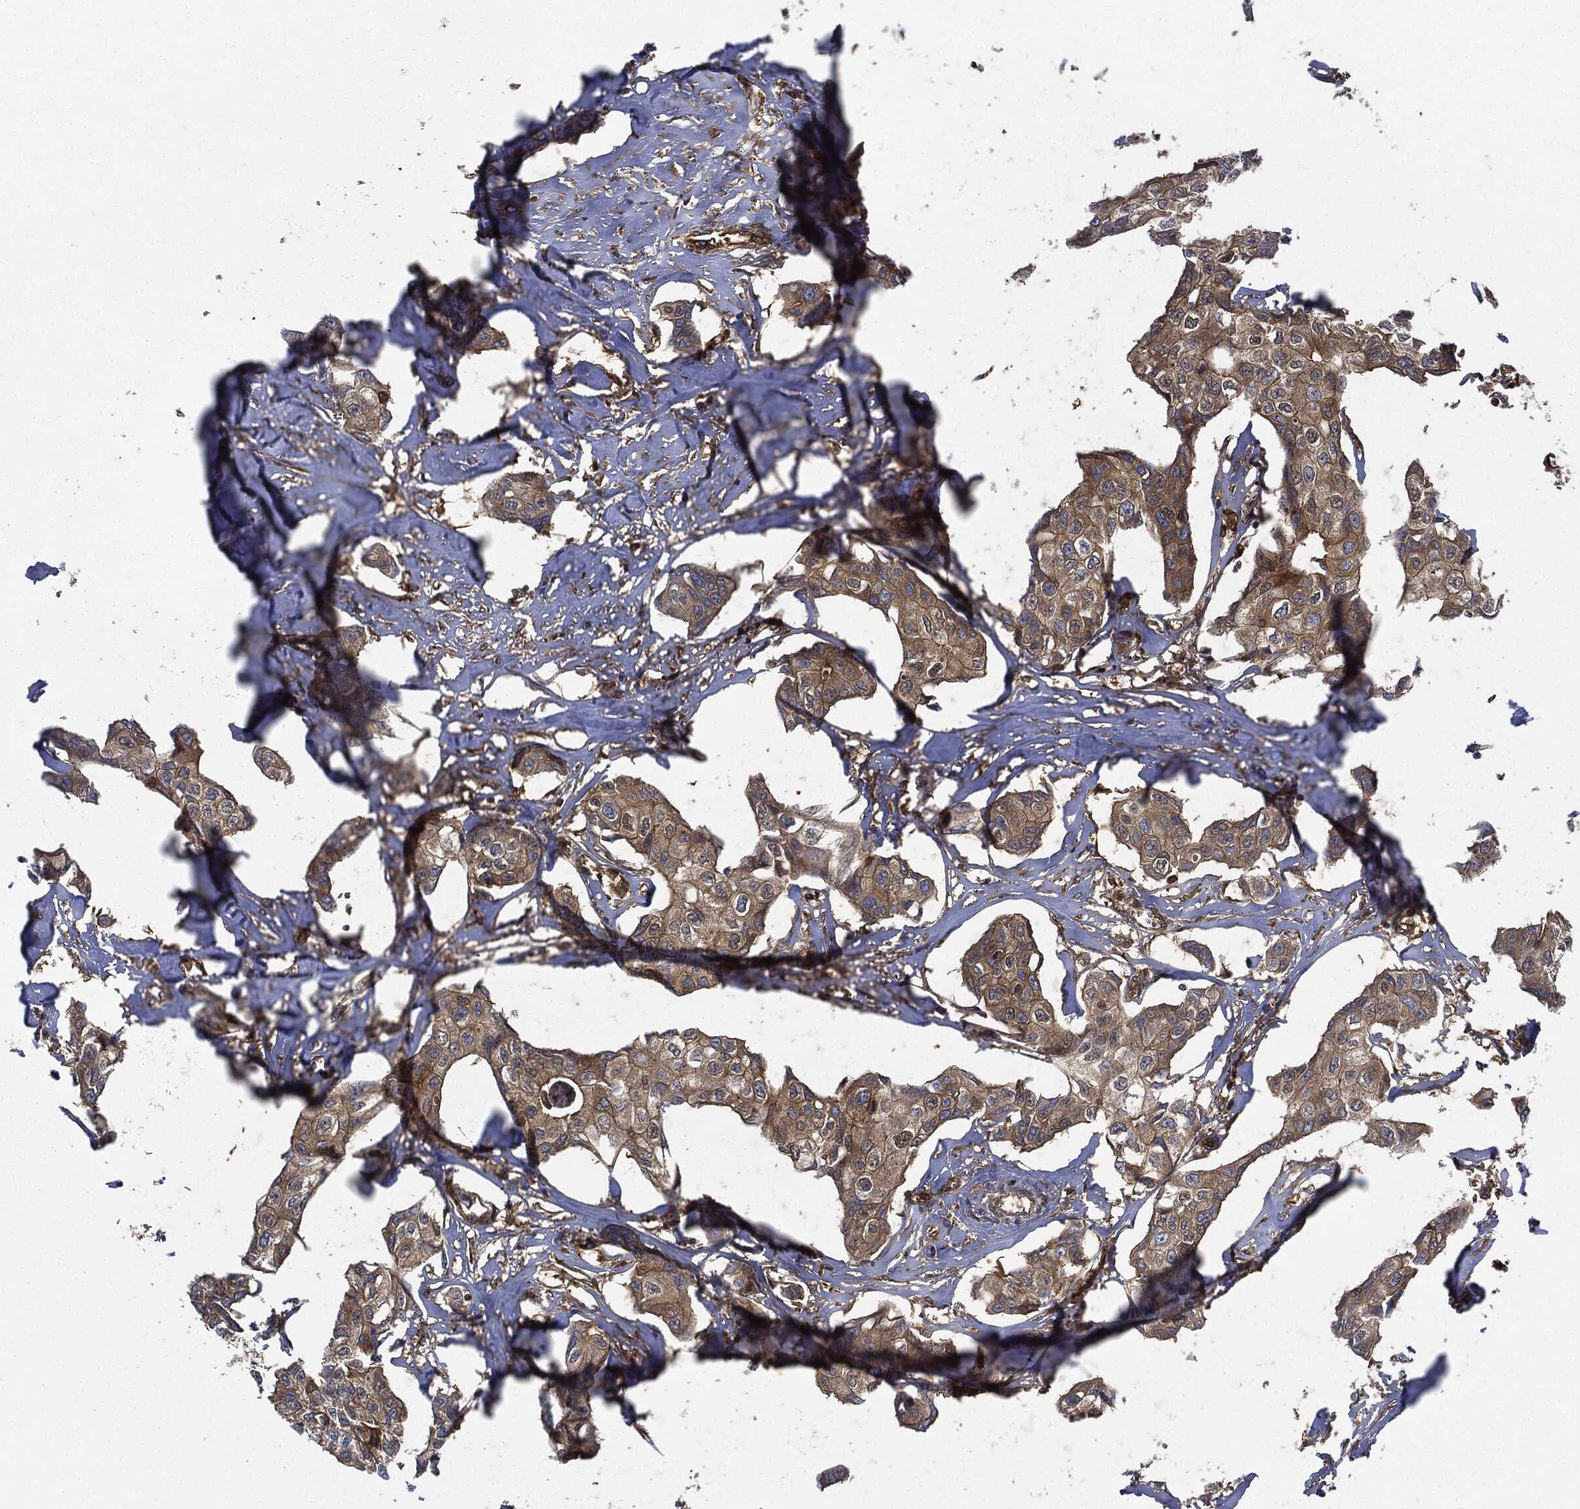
{"staining": {"intensity": "weak", "quantity": ">75%", "location": "cytoplasmic/membranous"}, "tissue": "breast cancer", "cell_type": "Tumor cells", "image_type": "cancer", "snomed": [{"axis": "morphology", "description": "Duct carcinoma"}, {"axis": "topography", "description": "Breast"}], "caption": "A brown stain highlights weak cytoplasmic/membranous staining of a protein in breast cancer (invasive ductal carcinoma) tumor cells.", "gene": "XPNPEP1", "patient": {"sex": "female", "age": 80}}